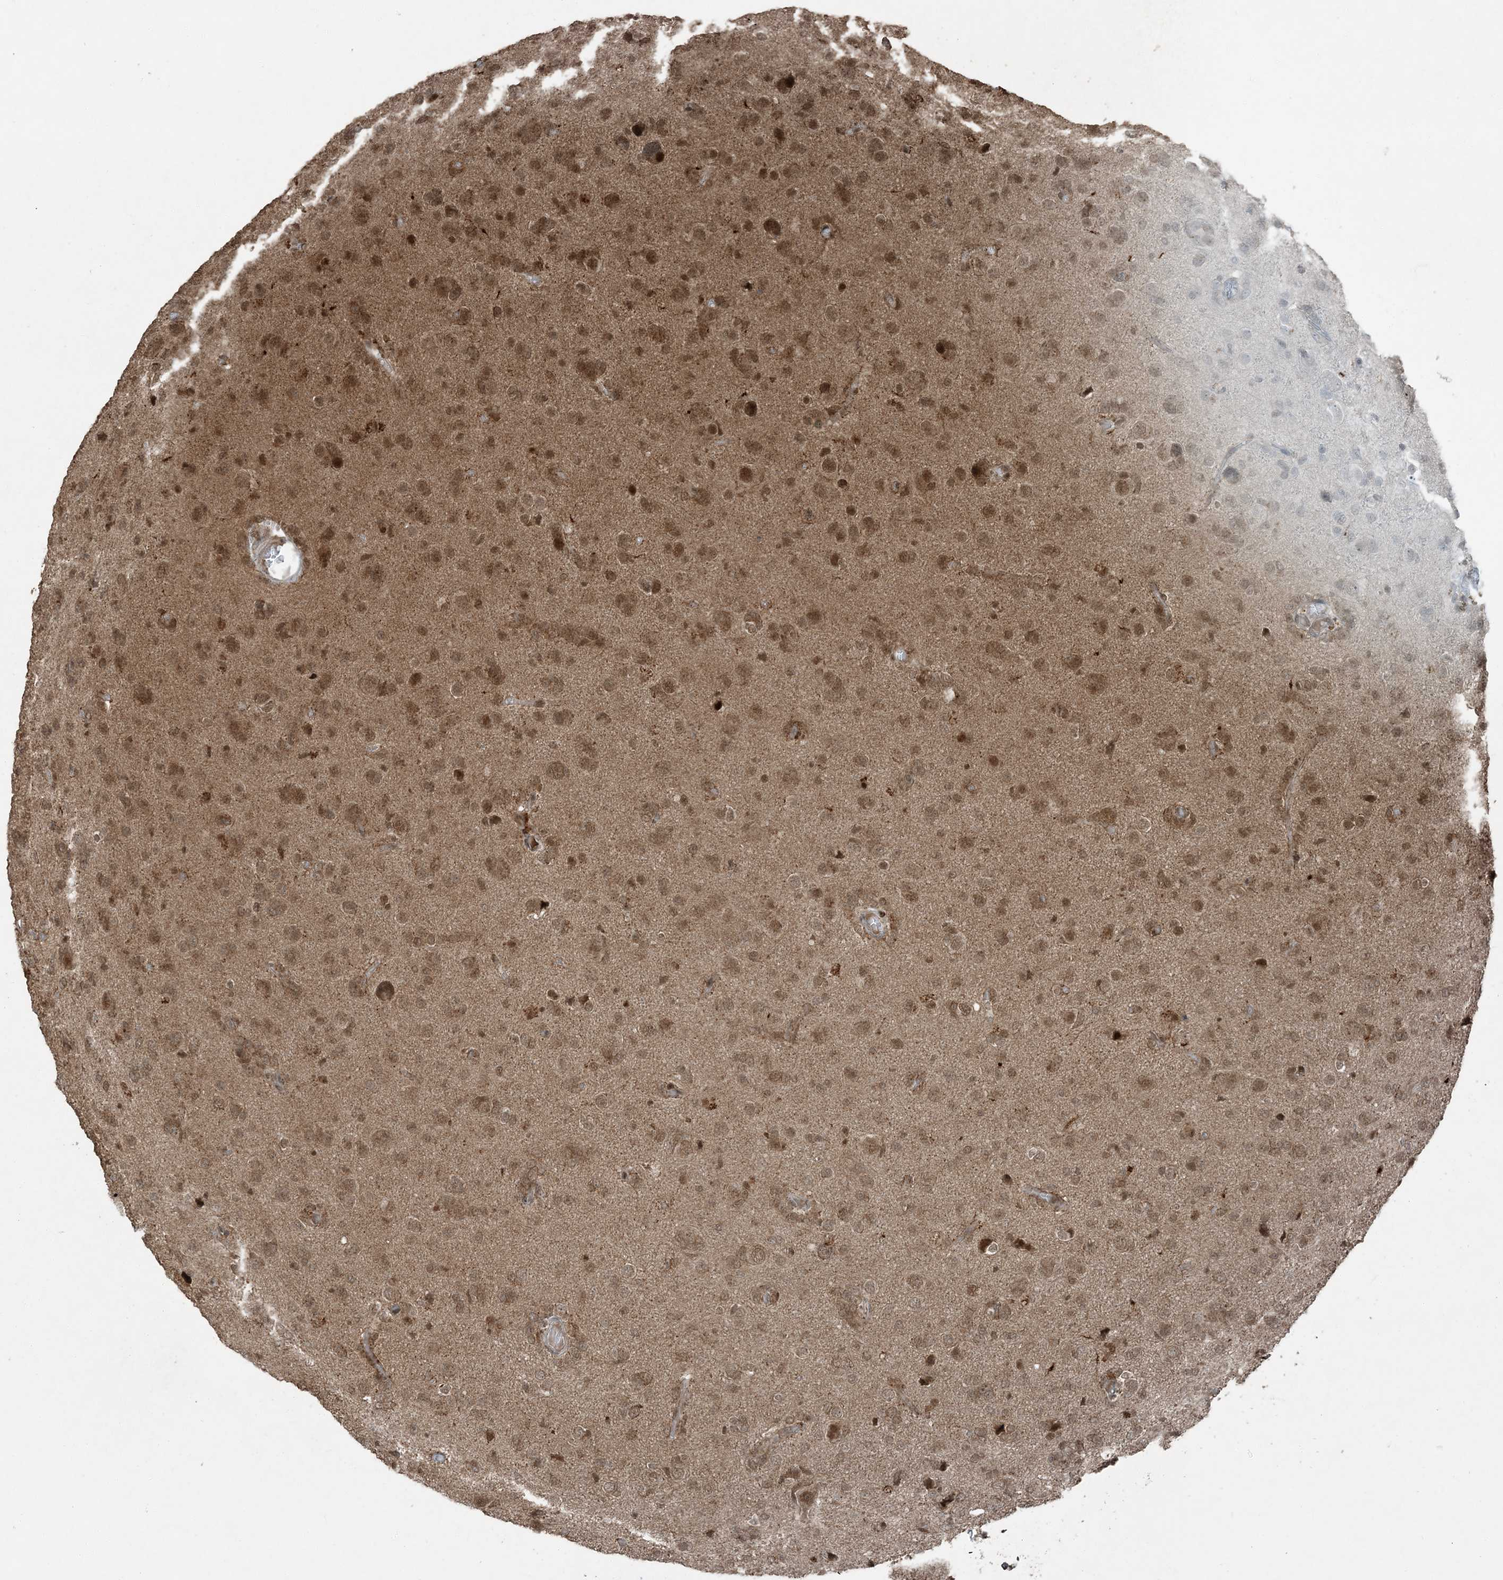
{"staining": {"intensity": "moderate", "quantity": ">75%", "location": "cytoplasmic/membranous,nuclear"}, "tissue": "glioma", "cell_type": "Tumor cells", "image_type": "cancer", "snomed": [{"axis": "morphology", "description": "Glioma, malignant, High grade"}, {"axis": "topography", "description": "Brain"}], "caption": "The photomicrograph reveals a brown stain indicating the presence of a protein in the cytoplasmic/membranous and nuclear of tumor cells in glioma.", "gene": "TRAPPC12", "patient": {"sex": "female", "age": 59}}